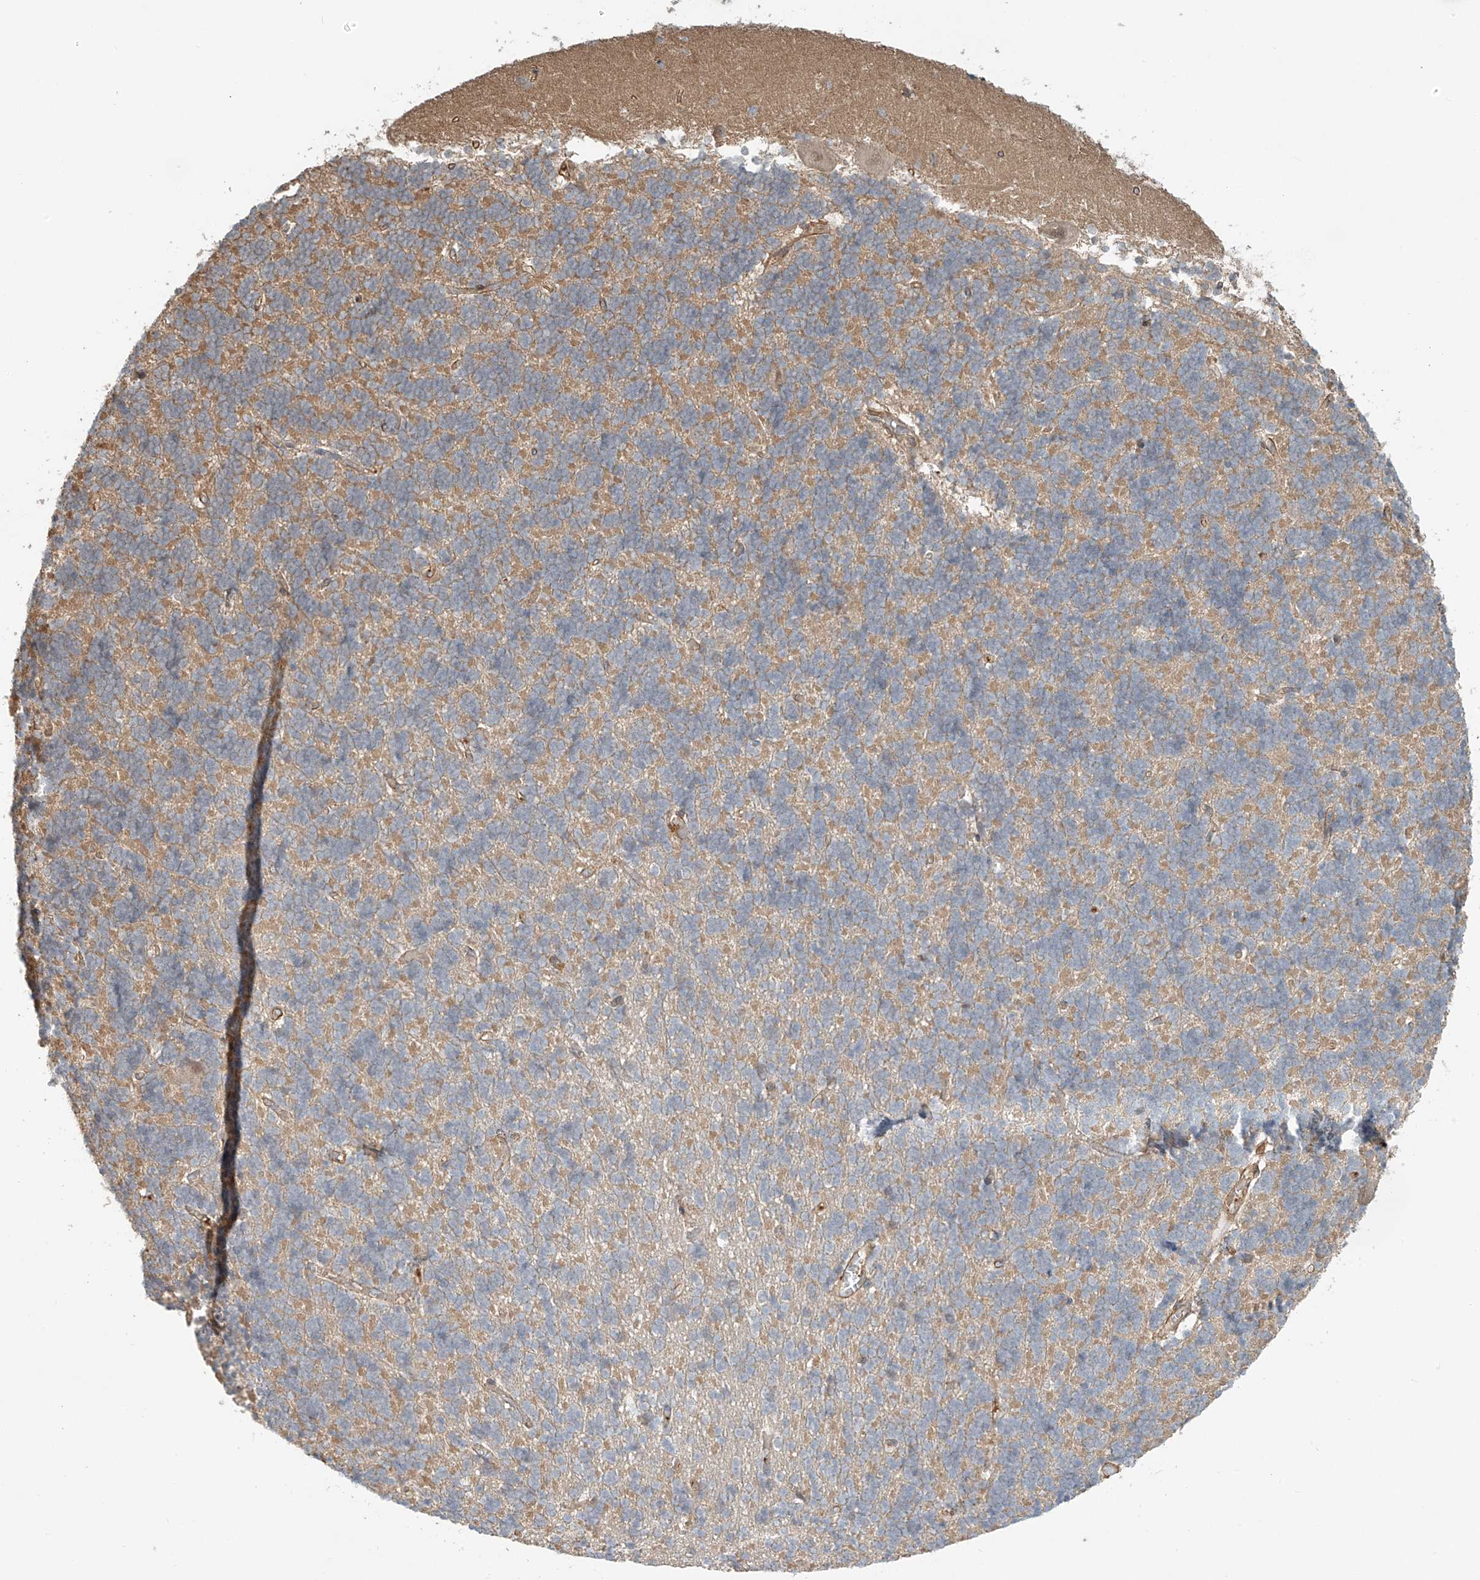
{"staining": {"intensity": "moderate", "quantity": "25%-75%", "location": "cytoplasmic/membranous"}, "tissue": "cerebellum", "cell_type": "Cells in granular layer", "image_type": "normal", "snomed": [{"axis": "morphology", "description": "Normal tissue, NOS"}, {"axis": "topography", "description": "Cerebellum"}], "caption": "The micrograph reveals immunohistochemical staining of benign cerebellum. There is moderate cytoplasmic/membranous staining is identified in about 25%-75% of cells in granular layer.", "gene": "CSMD3", "patient": {"sex": "male", "age": 37}}